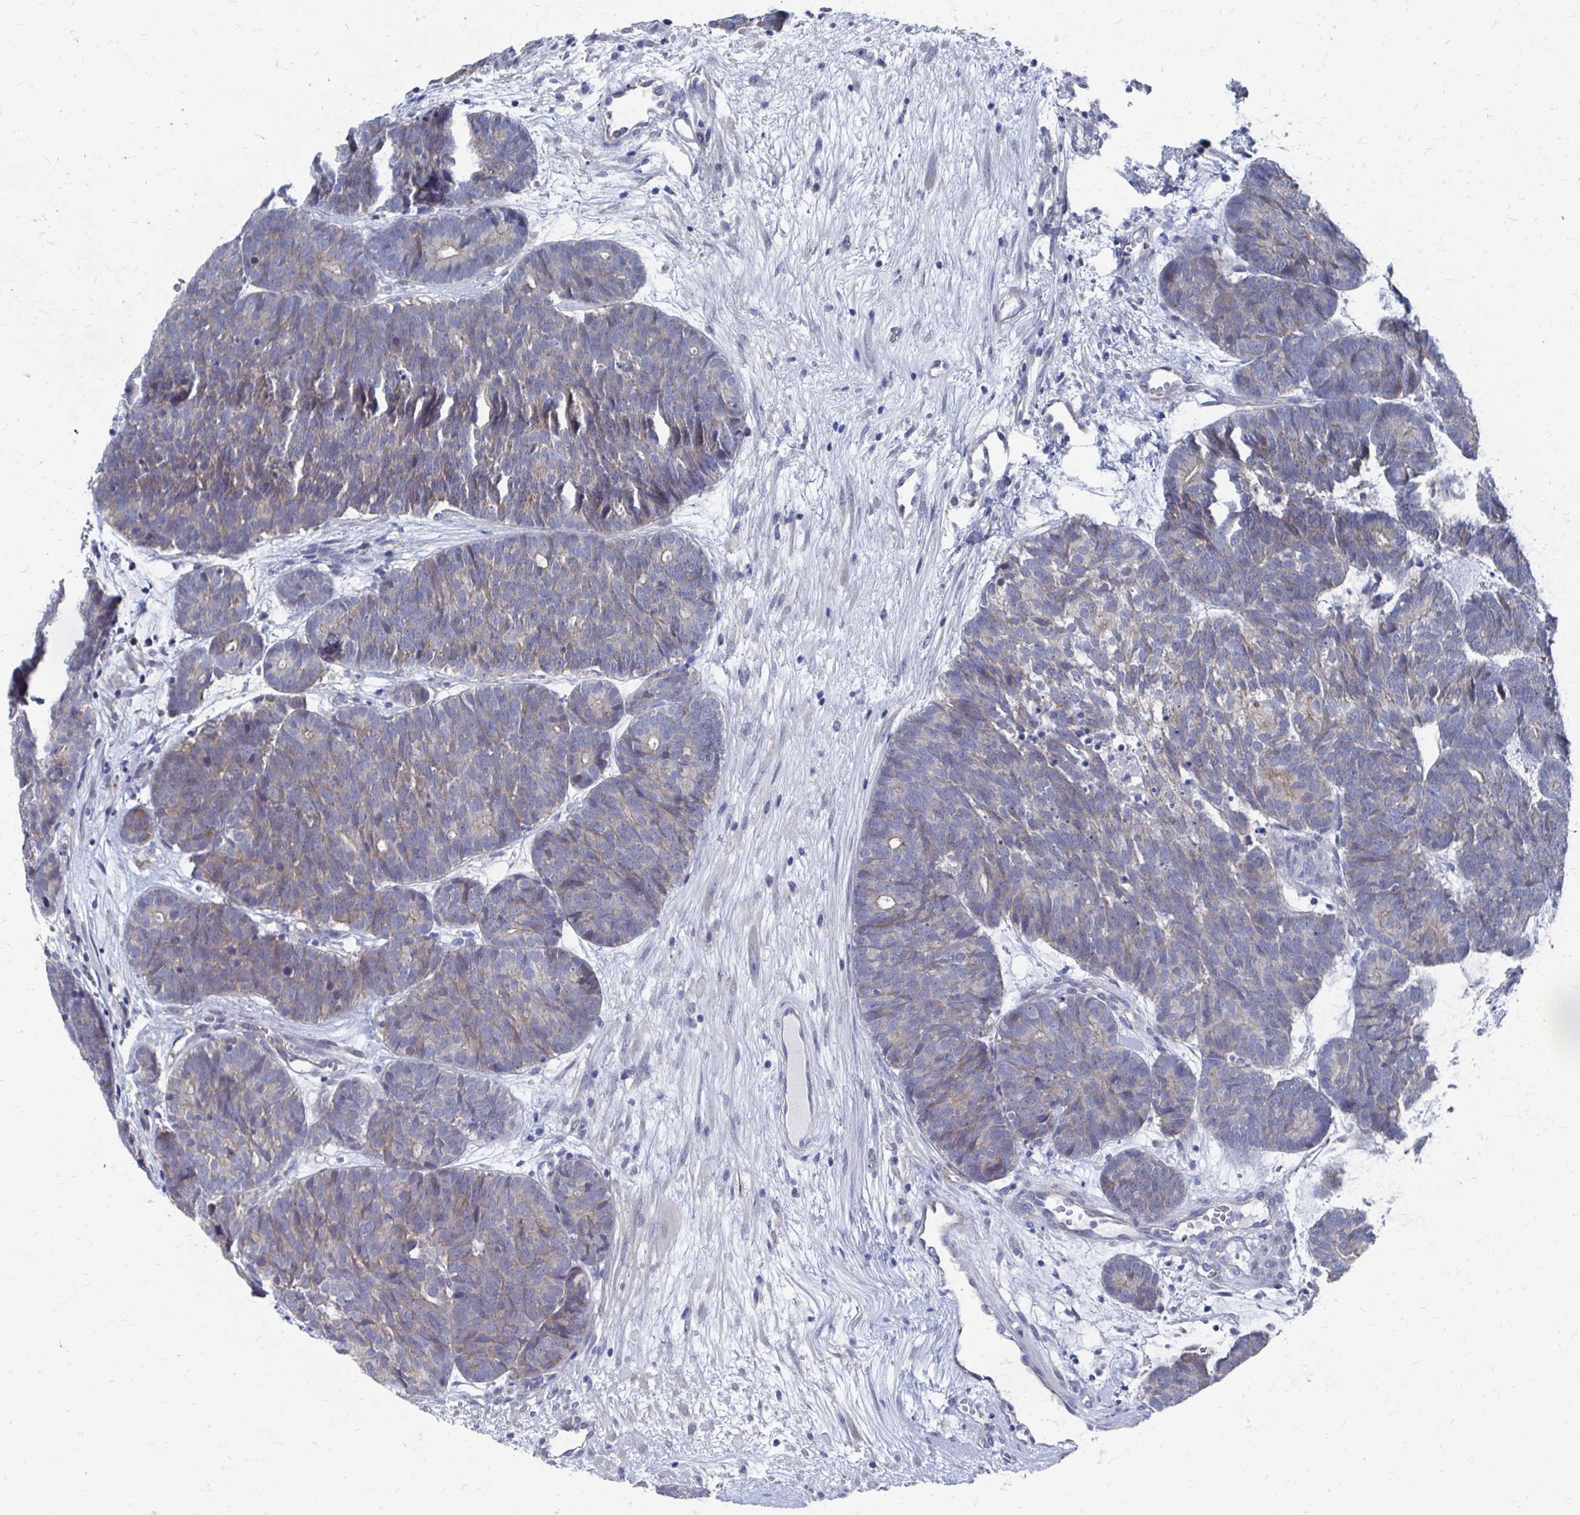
{"staining": {"intensity": "weak", "quantity": "<25%", "location": "cytoplasmic/membranous"}, "tissue": "head and neck cancer", "cell_type": "Tumor cells", "image_type": "cancer", "snomed": [{"axis": "morphology", "description": "Adenocarcinoma, NOS"}, {"axis": "topography", "description": "Head-Neck"}], "caption": "An immunohistochemistry histopathology image of head and neck cancer (adenocarcinoma) is shown. There is no staining in tumor cells of head and neck cancer (adenocarcinoma).", "gene": "PLEKHG7", "patient": {"sex": "female", "age": 81}}